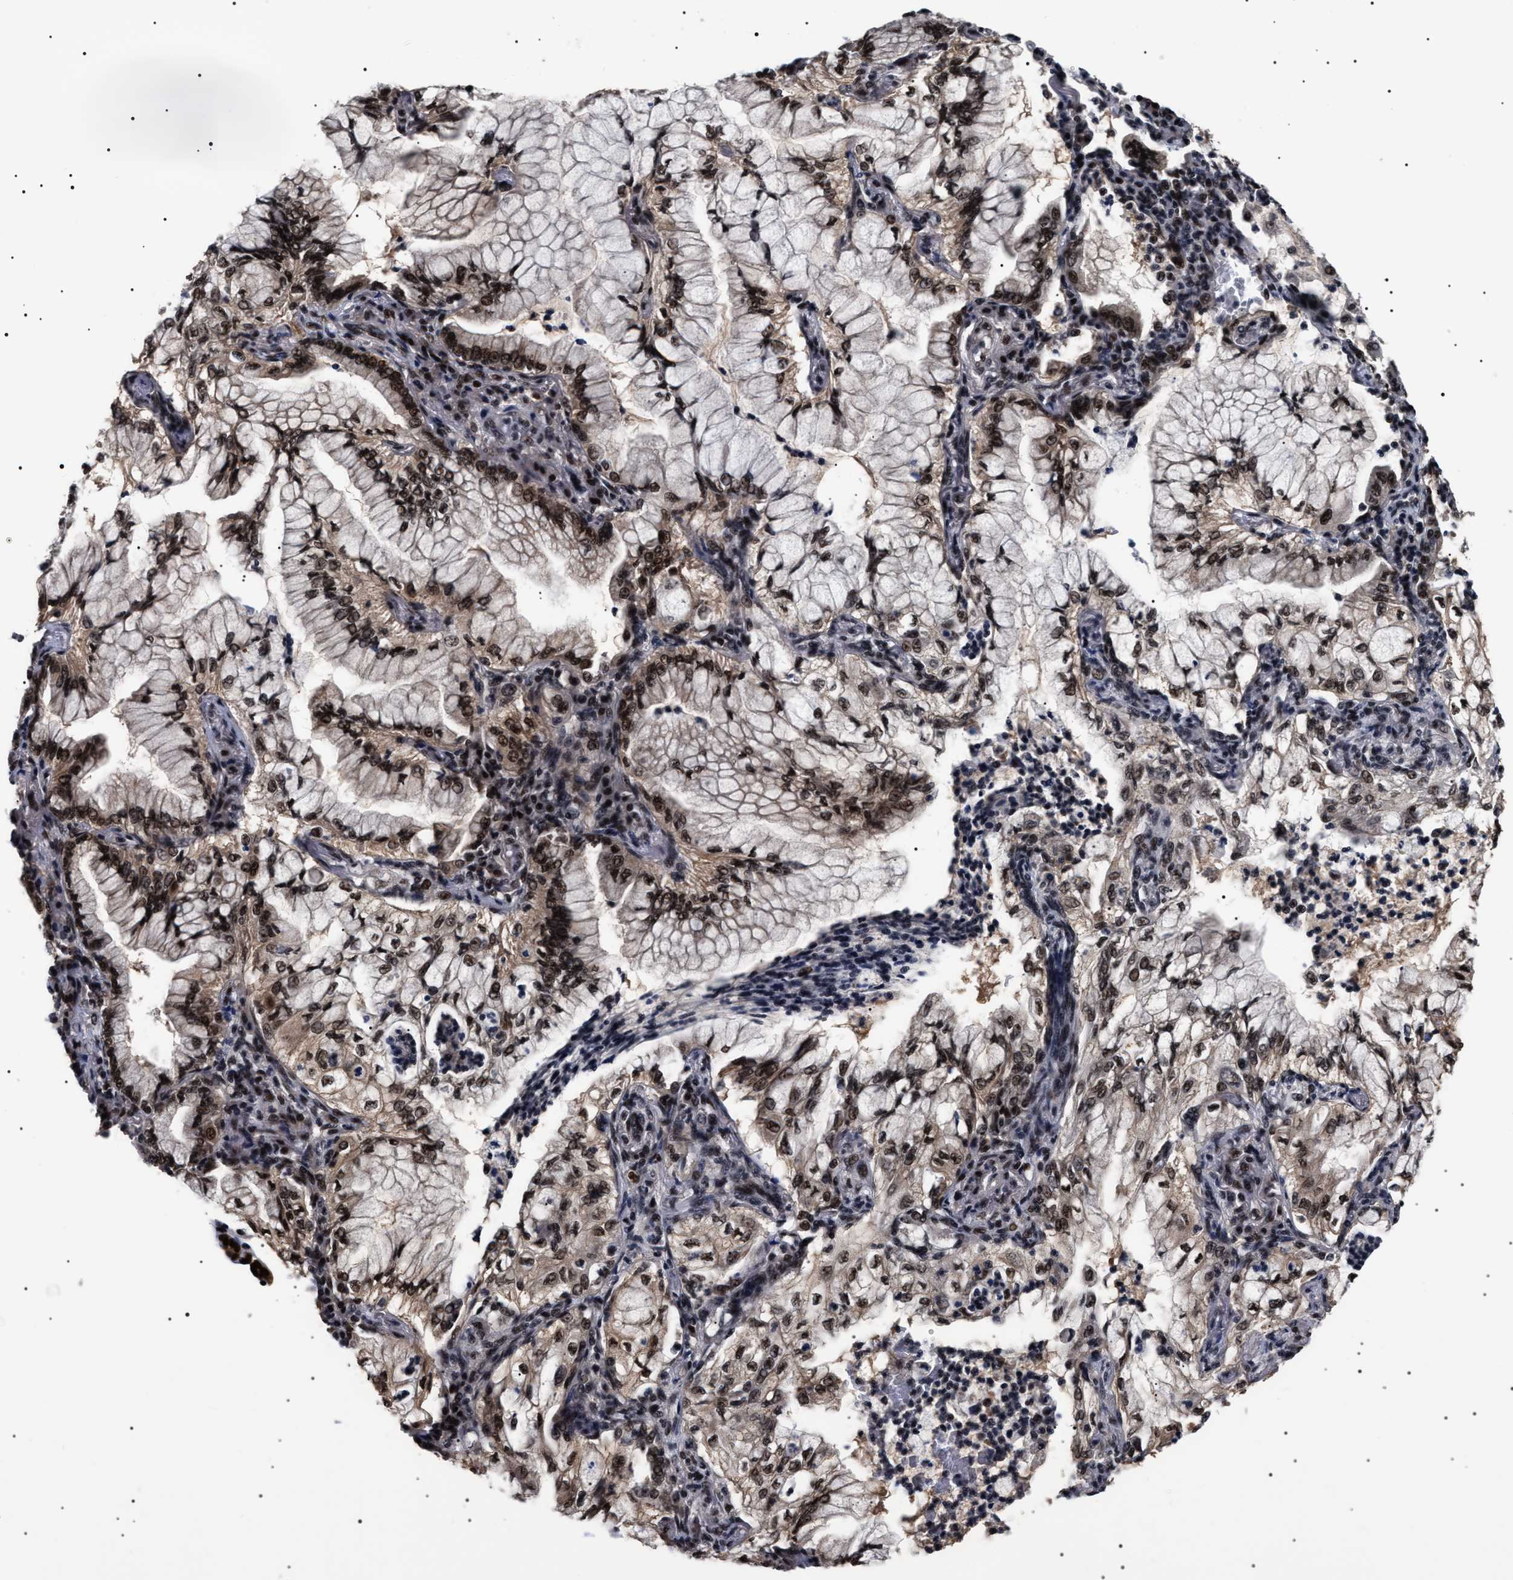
{"staining": {"intensity": "strong", "quantity": ">75%", "location": "nuclear"}, "tissue": "lung cancer", "cell_type": "Tumor cells", "image_type": "cancer", "snomed": [{"axis": "morphology", "description": "Adenocarcinoma, NOS"}, {"axis": "topography", "description": "Lung"}], "caption": "Adenocarcinoma (lung) was stained to show a protein in brown. There is high levels of strong nuclear staining in approximately >75% of tumor cells.", "gene": "CAAP1", "patient": {"sex": "female", "age": 70}}